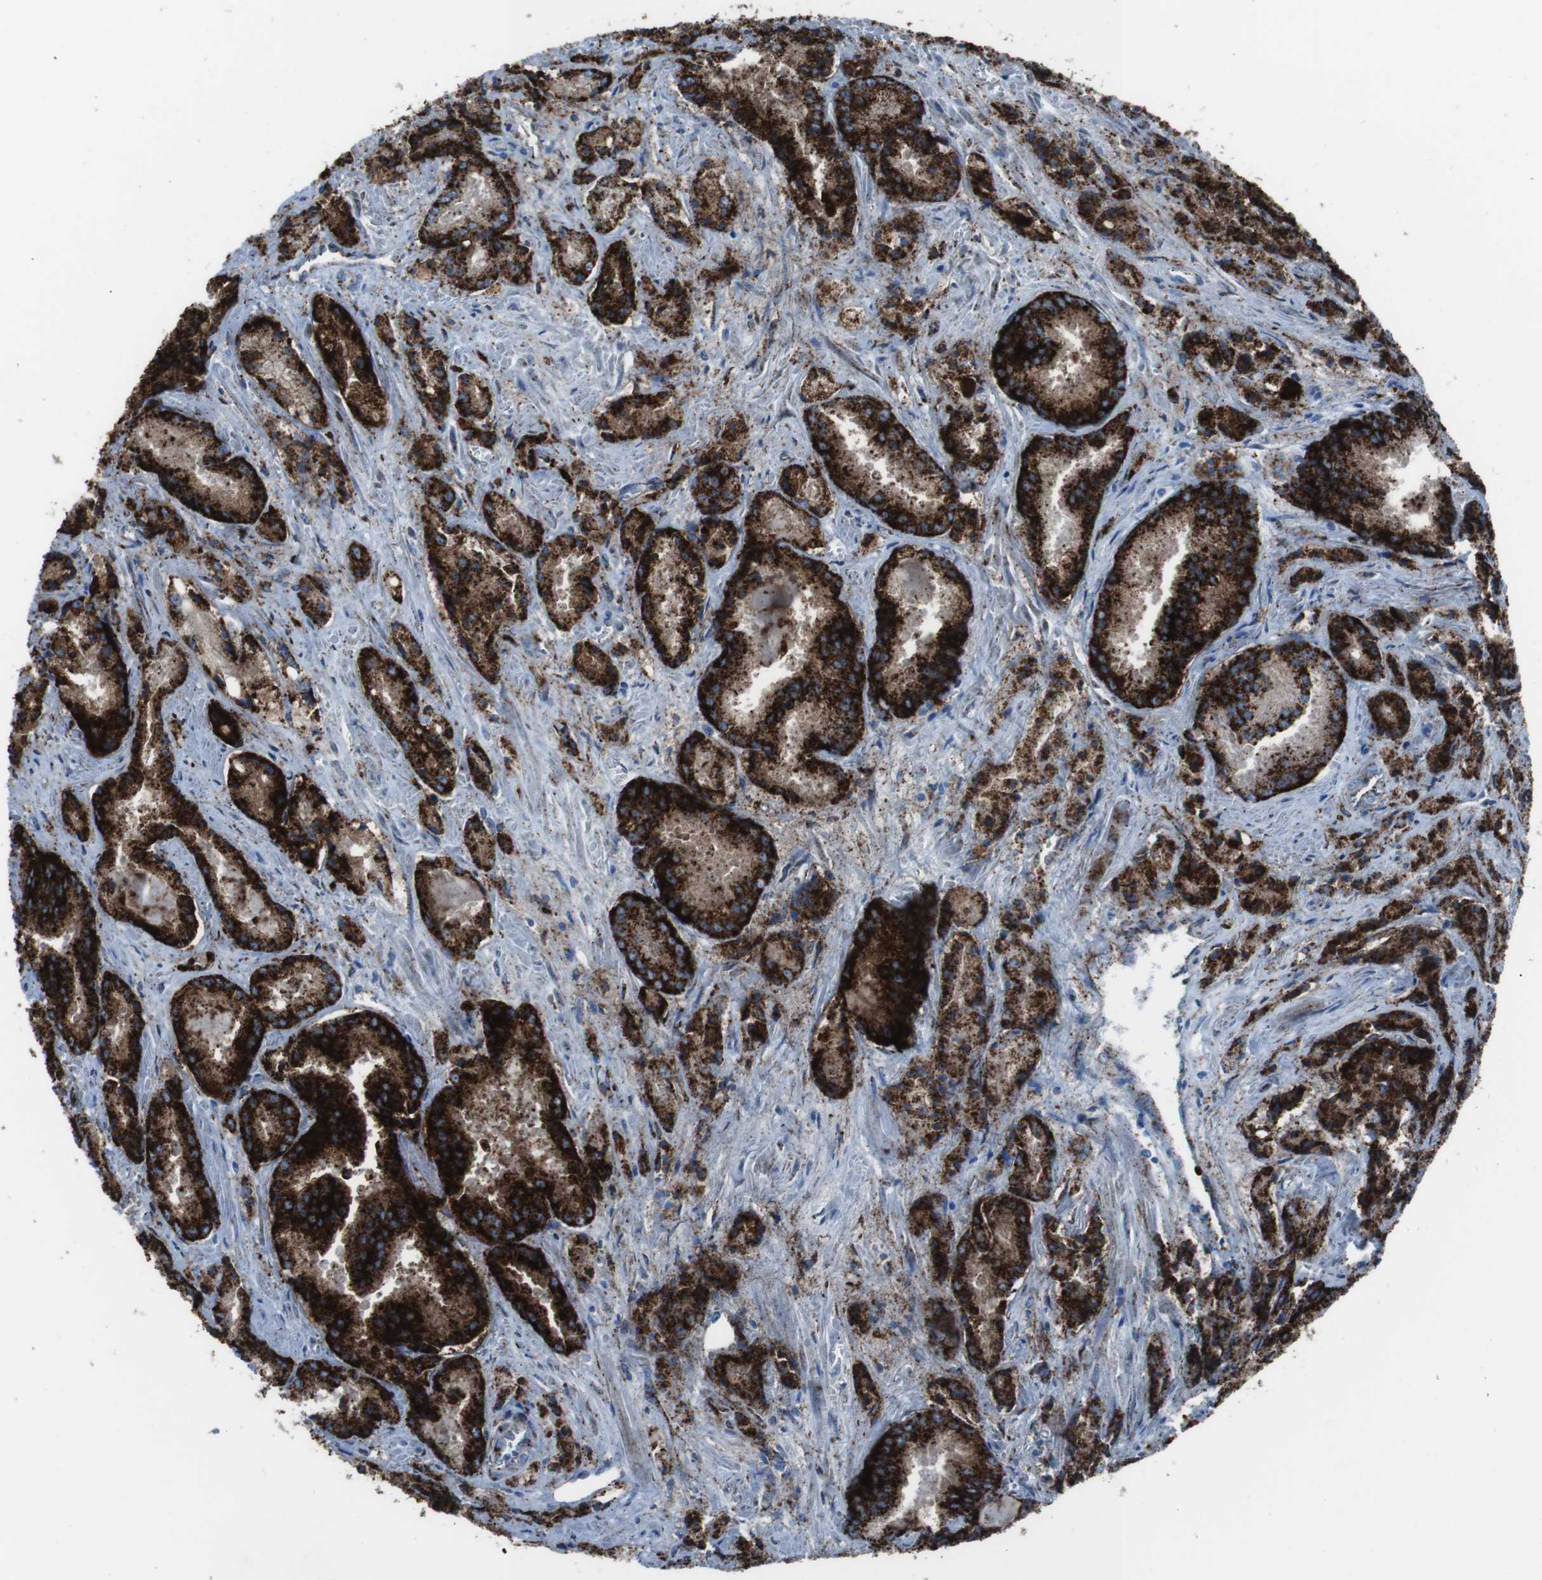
{"staining": {"intensity": "strong", "quantity": ">75%", "location": "cytoplasmic/membranous"}, "tissue": "prostate cancer", "cell_type": "Tumor cells", "image_type": "cancer", "snomed": [{"axis": "morphology", "description": "Adenocarcinoma, Low grade"}, {"axis": "topography", "description": "Prostate"}], "caption": "Protein expression analysis of human prostate low-grade adenocarcinoma reveals strong cytoplasmic/membranous positivity in approximately >75% of tumor cells. Ihc stains the protein in brown and the nuclei are stained blue.", "gene": "SCARB2", "patient": {"sex": "male", "age": 64}}